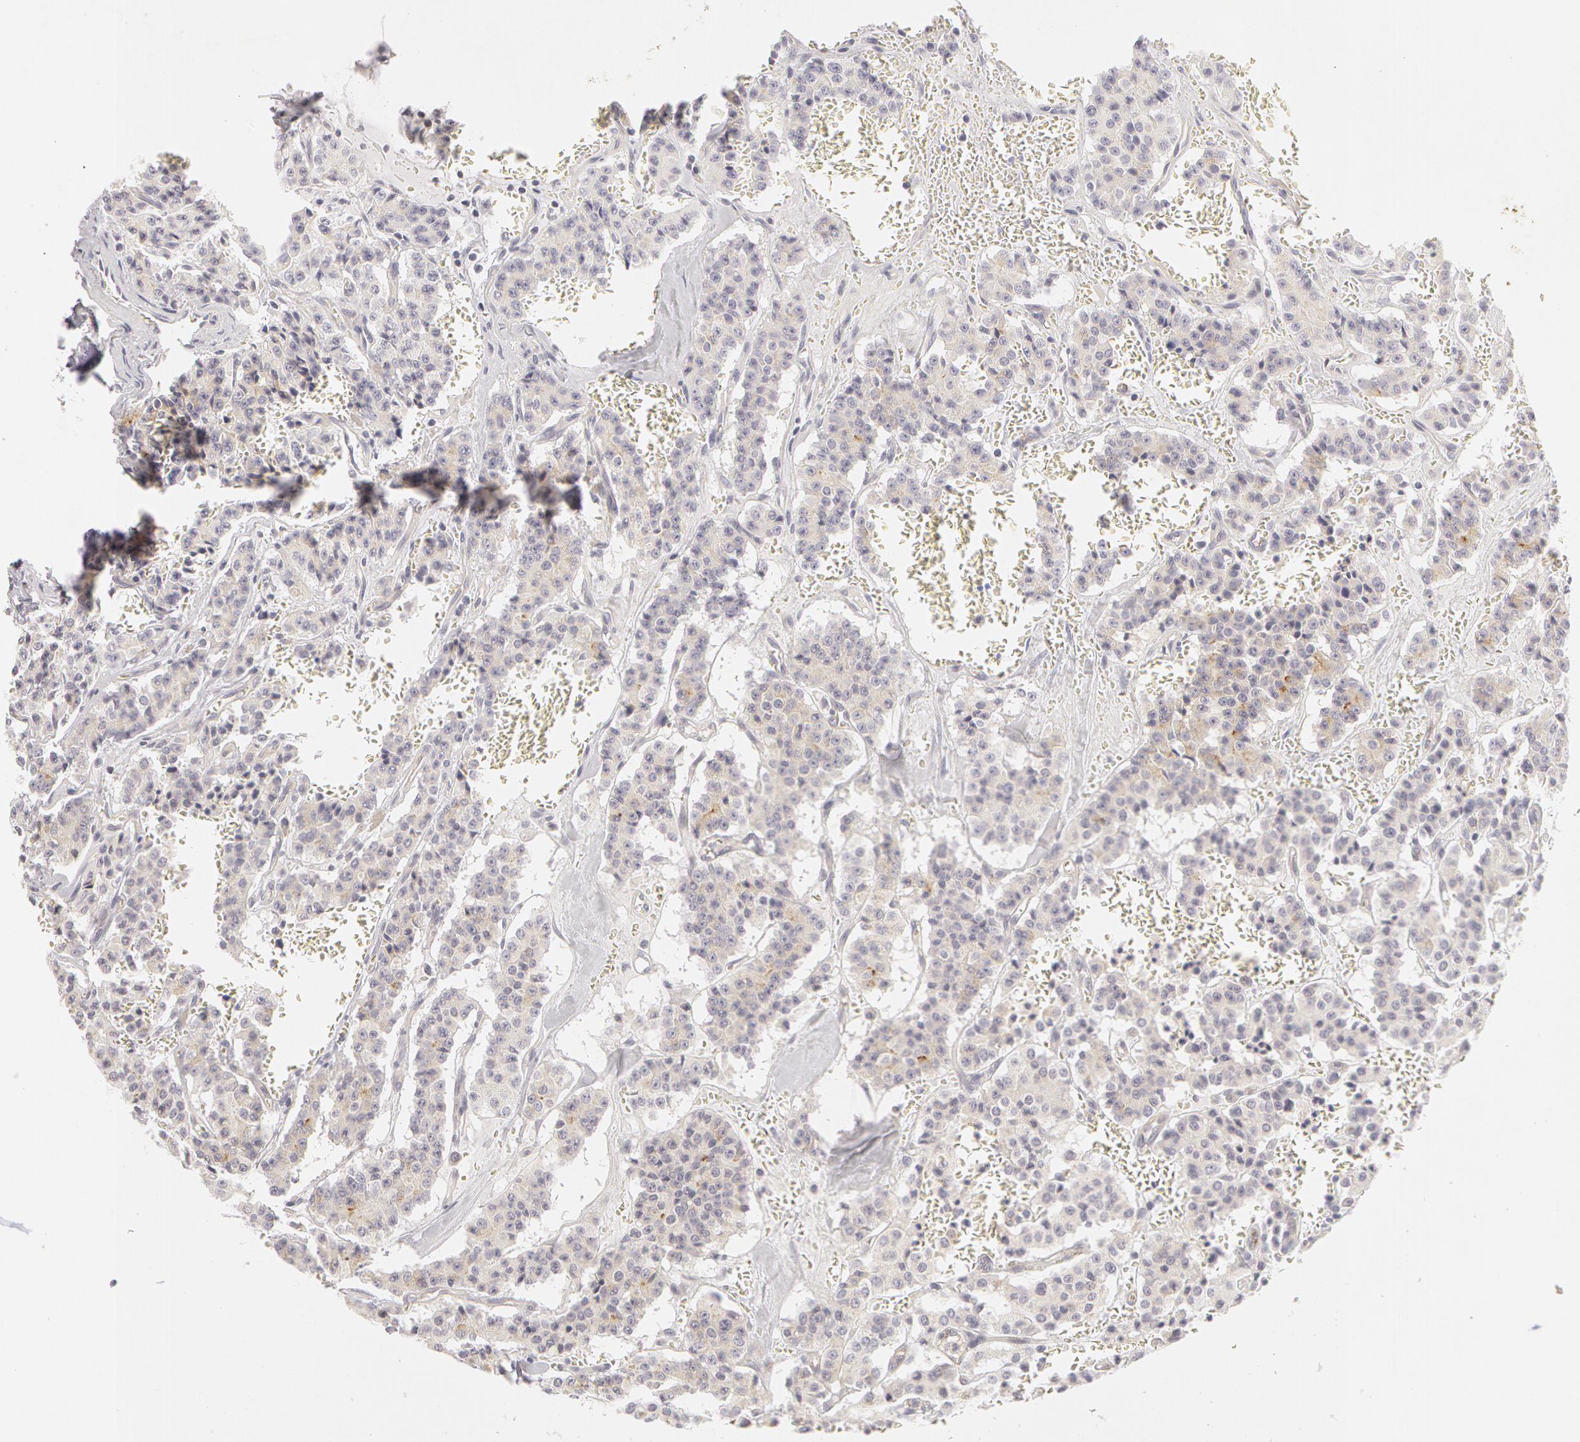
{"staining": {"intensity": "weak", "quantity": "25%-75%", "location": "cytoplasmic/membranous"}, "tissue": "carcinoid", "cell_type": "Tumor cells", "image_type": "cancer", "snomed": [{"axis": "morphology", "description": "Carcinoid, malignant, NOS"}, {"axis": "topography", "description": "Bronchus"}], "caption": "Immunohistochemistry image of neoplastic tissue: carcinoid stained using immunohistochemistry reveals low levels of weak protein expression localized specifically in the cytoplasmic/membranous of tumor cells, appearing as a cytoplasmic/membranous brown color.", "gene": "ABCB1", "patient": {"sex": "male", "age": 55}}